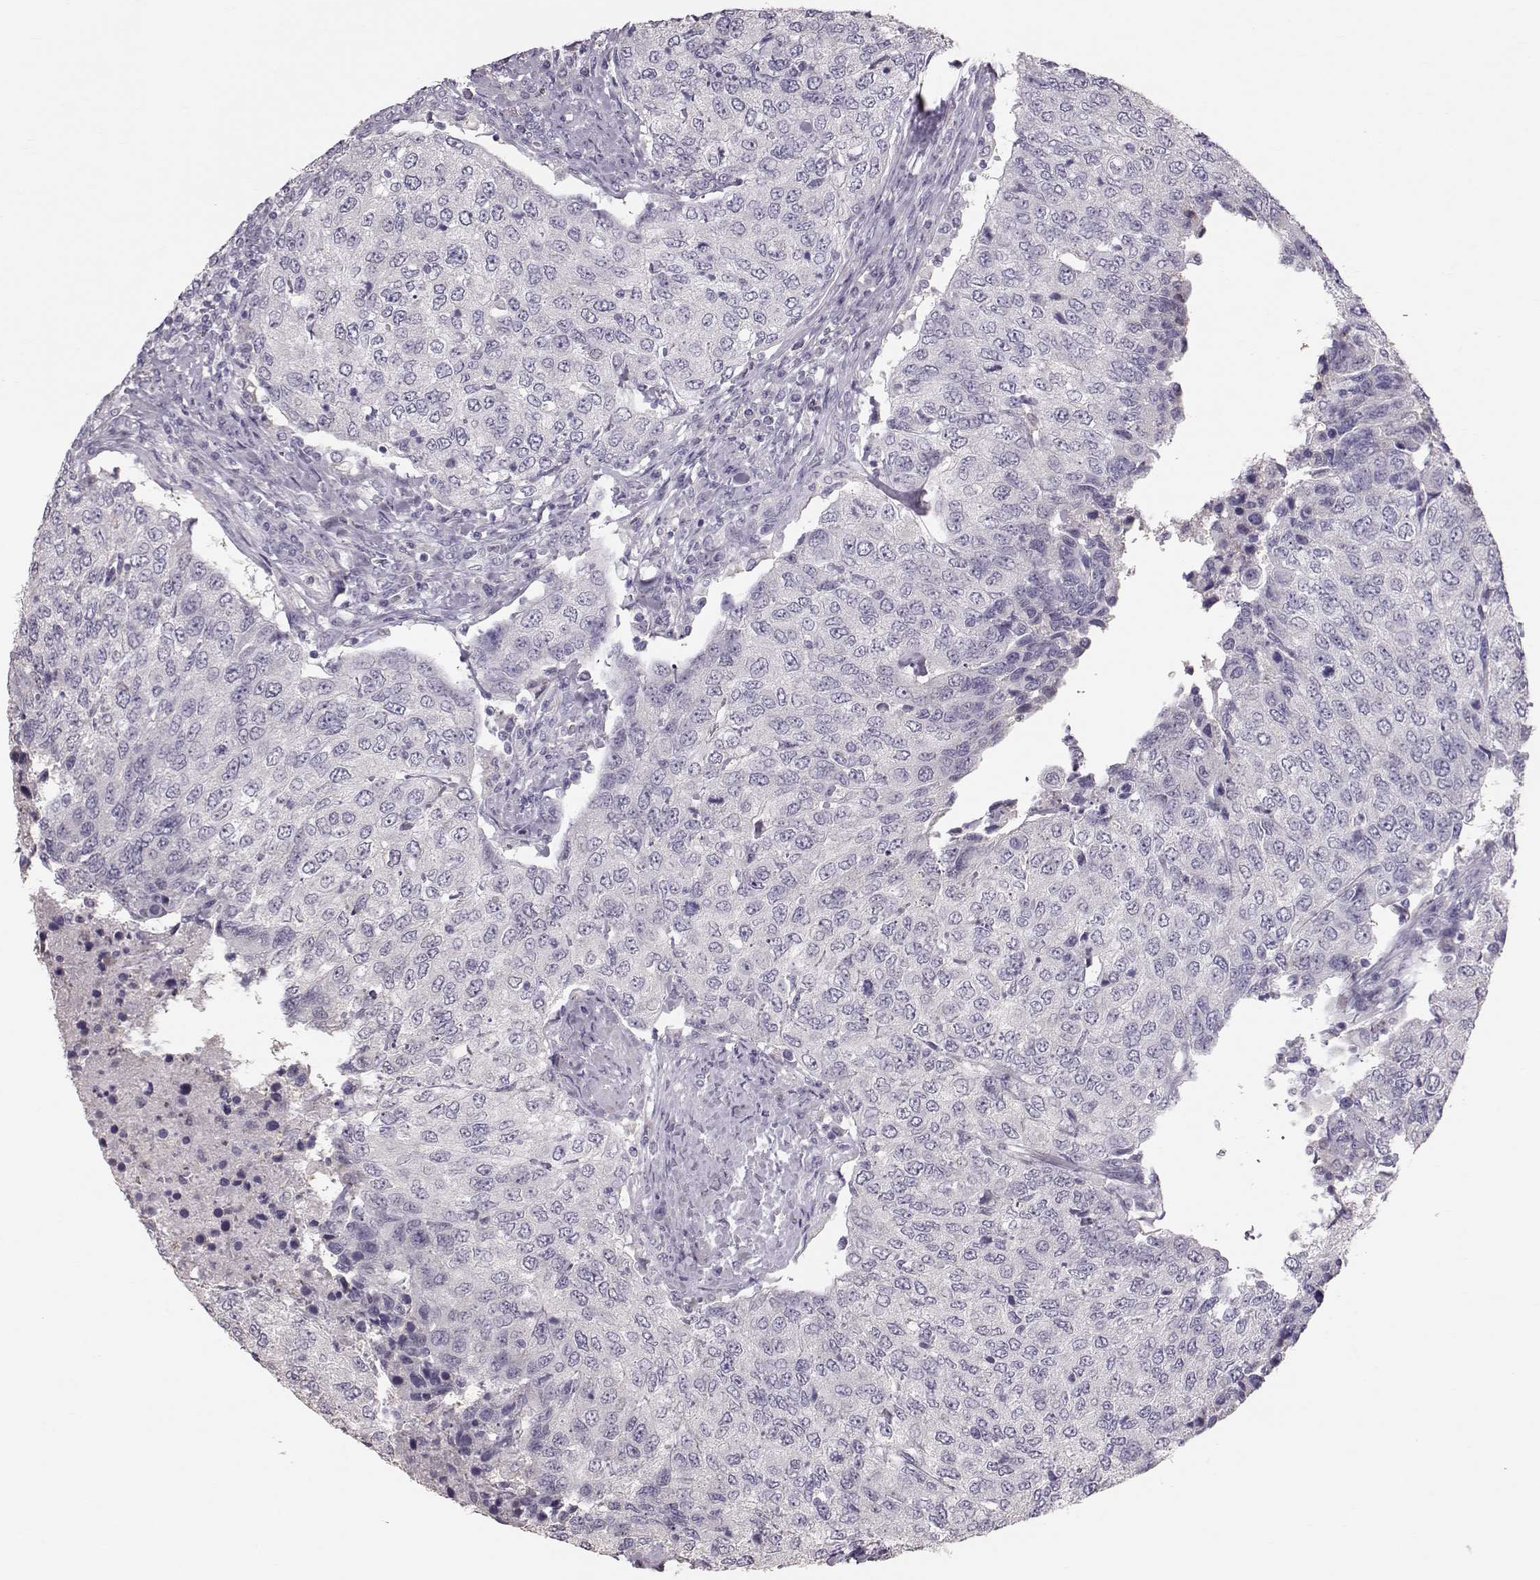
{"staining": {"intensity": "negative", "quantity": "none", "location": "none"}, "tissue": "urothelial cancer", "cell_type": "Tumor cells", "image_type": "cancer", "snomed": [{"axis": "morphology", "description": "Urothelial carcinoma, High grade"}, {"axis": "topography", "description": "Urinary bladder"}], "caption": "Tumor cells are negative for protein expression in human urothelial carcinoma (high-grade). (IHC, brightfield microscopy, high magnification).", "gene": "POU1F1", "patient": {"sex": "female", "age": 78}}